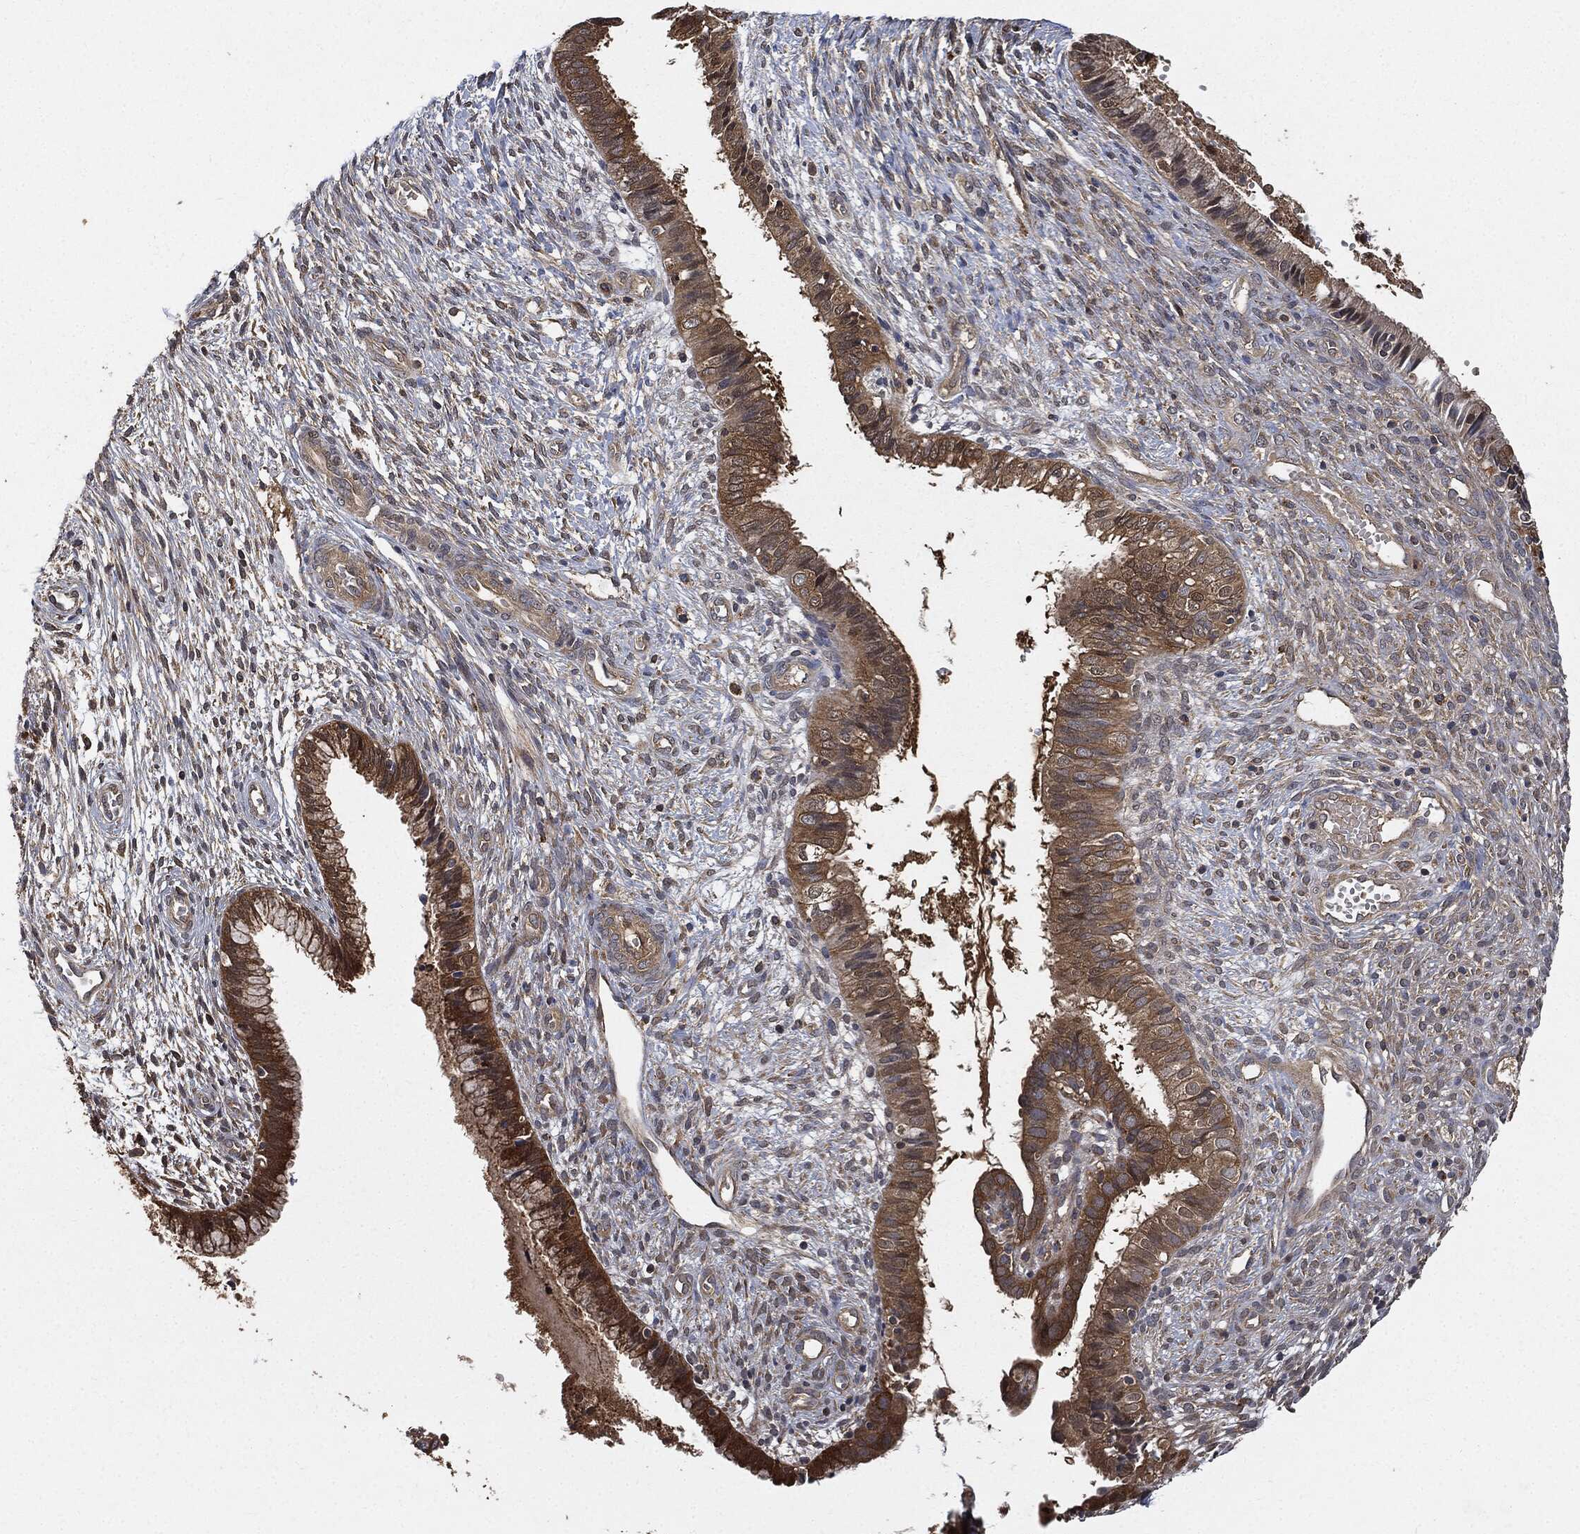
{"staining": {"intensity": "moderate", "quantity": ">75%", "location": "cytoplasmic/membranous"}, "tissue": "cervical cancer", "cell_type": "Tumor cells", "image_type": "cancer", "snomed": [{"axis": "morphology", "description": "Normal tissue, NOS"}, {"axis": "morphology", "description": "Squamous cell carcinoma, NOS"}, {"axis": "topography", "description": "Cervix"}], "caption": "Immunohistochemical staining of human cervical cancer (squamous cell carcinoma) demonstrates medium levels of moderate cytoplasmic/membranous expression in about >75% of tumor cells.", "gene": "BRAF", "patient": {"sex": "female", "age": 39}}